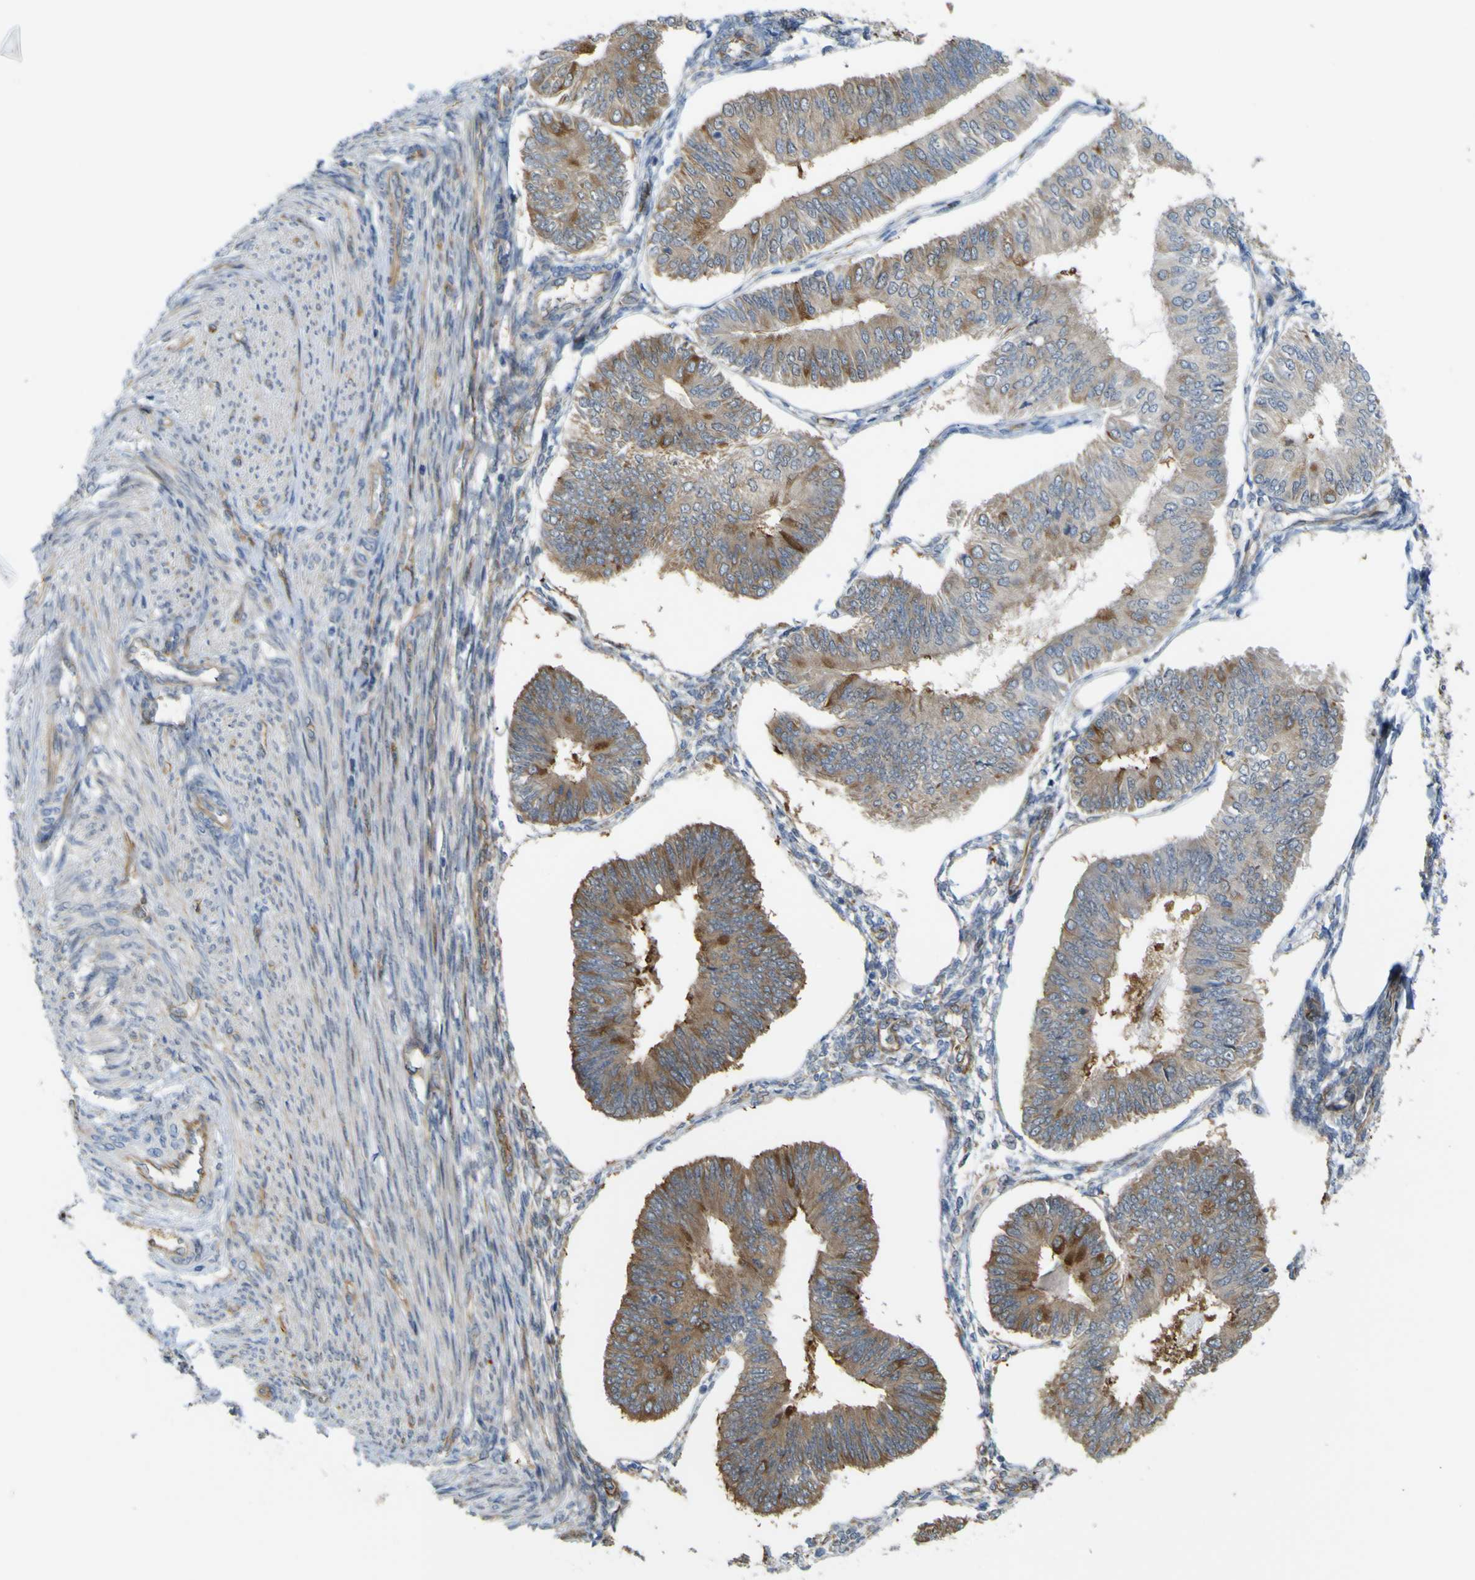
{"staining": {"intensity": "moderate", "quantity": ">75%", "location": "cytoplasmic/membranous"}, "tissue": "endometrial cancer", "cell_type": "Tumor cells", "image_type": "cancer", "snomed": [{"axis": "morphology", "description": "Adenocarcinoma, NOS"}, {"axis": "topography", "description": "Endometrium"}], "caption": "Immunohistochemistry (IHC) of human endometrial cancer (adenocarcinoma) exhibits medium levels of moderate cytoplasmic/membranous staining in approximately >75% of tumor cells.", "gene": "JPH1", "patient": {"sex": "female", "age": 58}}